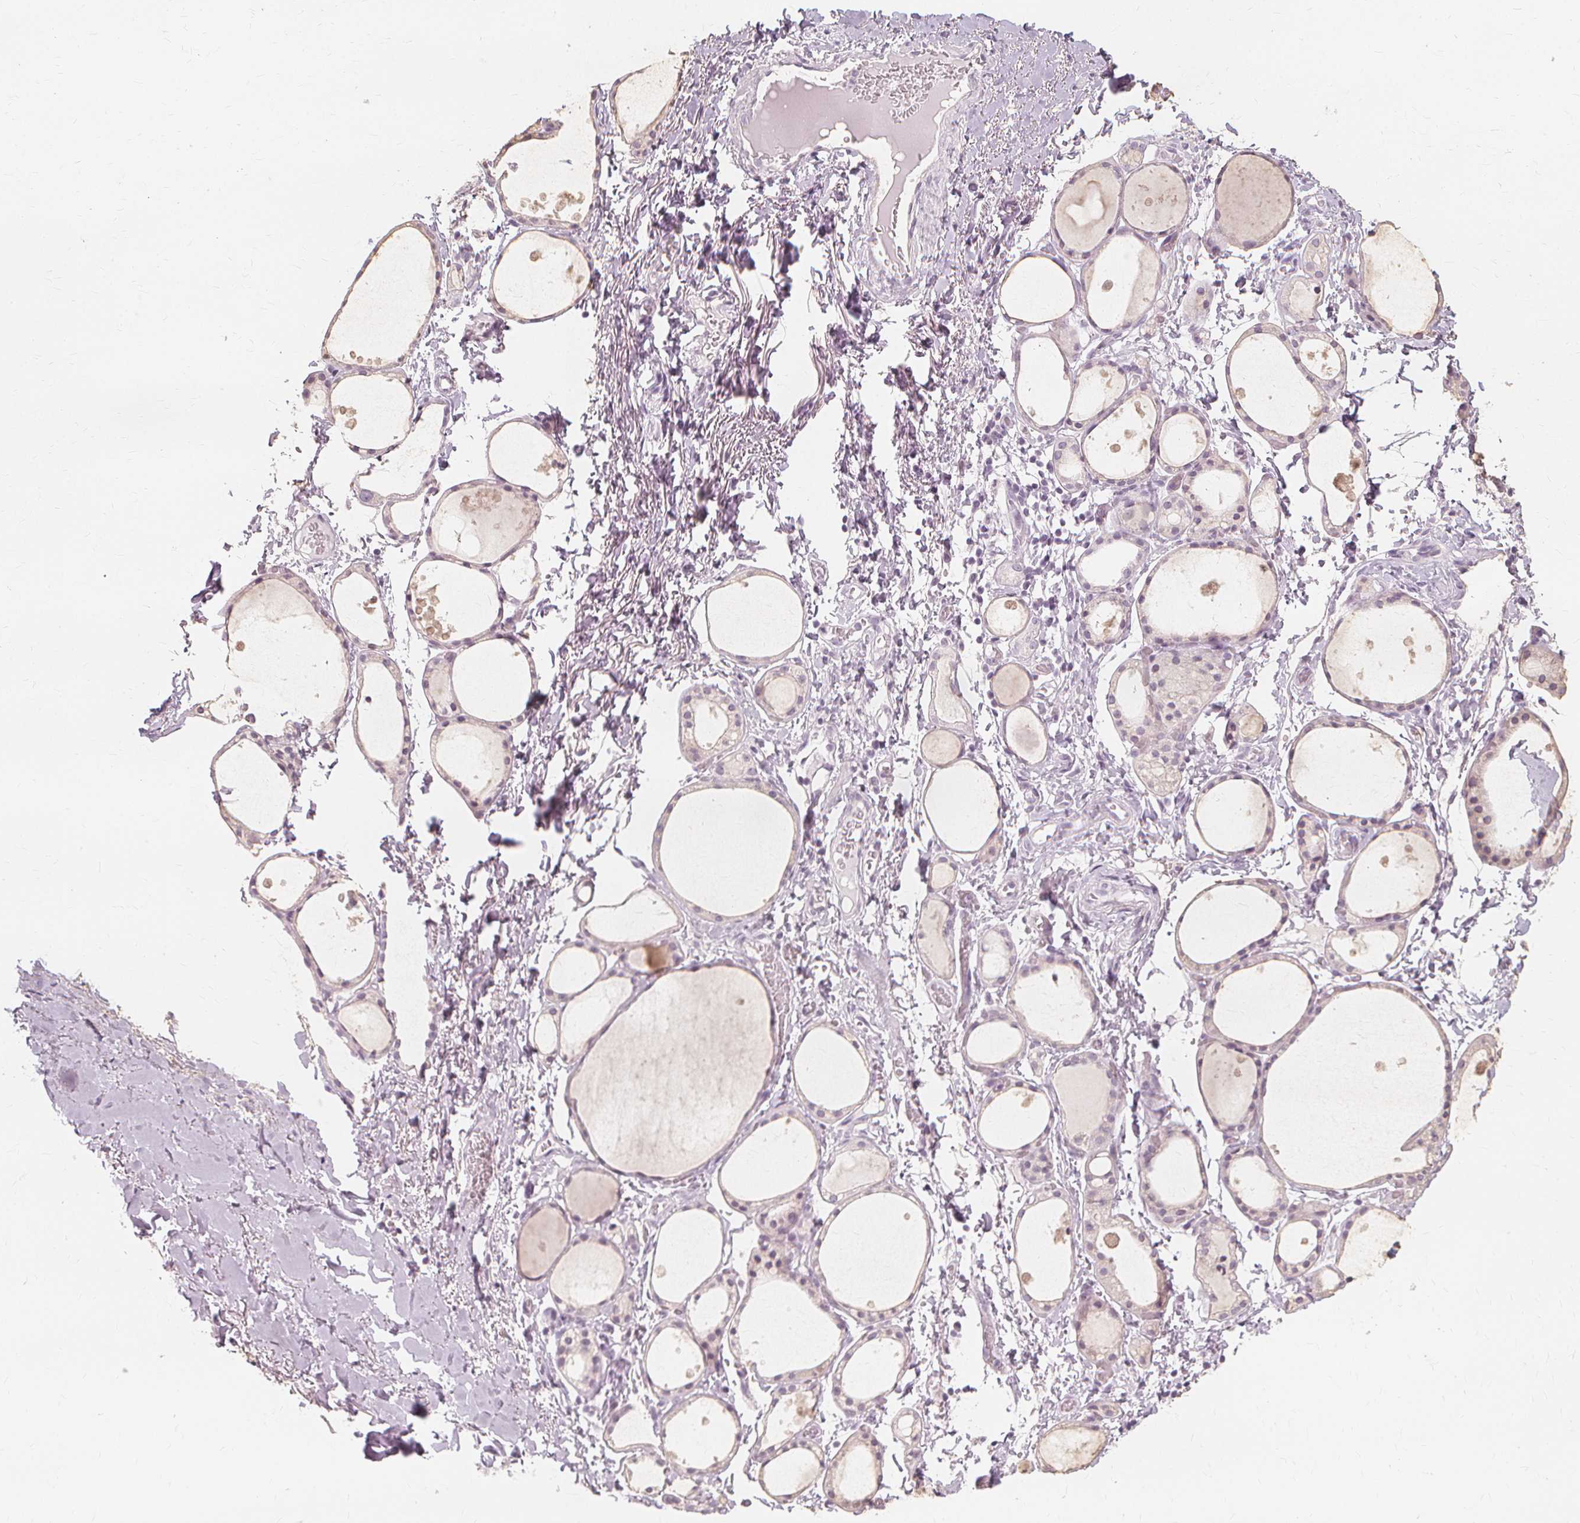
{"staining": {"intensity": "negative", "quantity": "none", "location": "none"}, "tissue": "thyroid gland", "cell_type": "Glandular cells", "image_type": "normal", "snomed": [{"axis": "morphology", "description": "Normal tissue, NOS"}, {"axis": "topography", "description": "Thyroid gland"}], "caption": "There is no significant positivity in glandular cells of thyroid gland. The staining is performed using DAB (3,3'-diaminobenzidine) brown chromogen with nuclei counter-stained in using hematoxylin.", "gene": "NXPE1", "patient": {"sex": "male", "age": 68}}